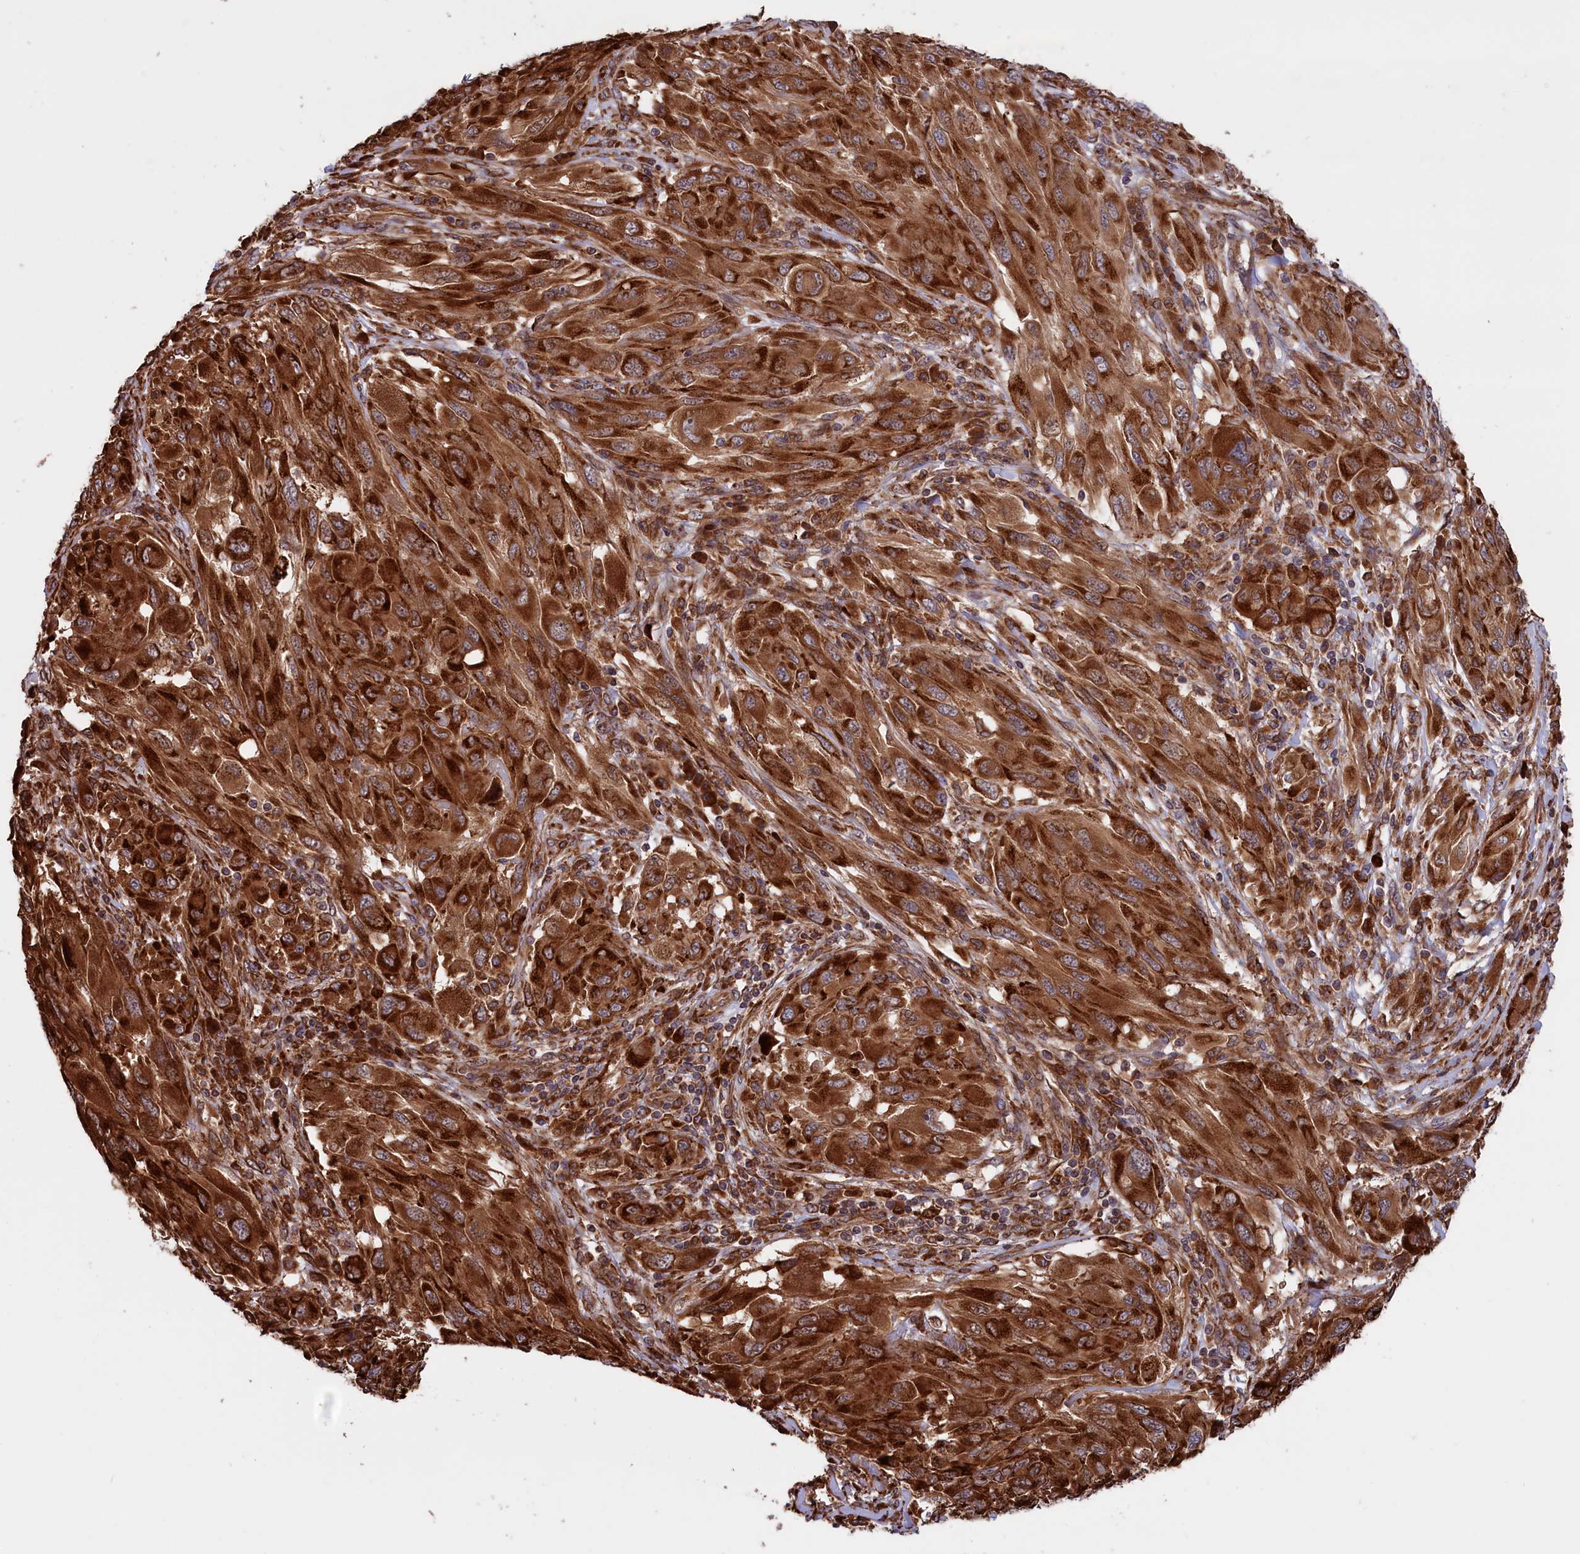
{"staining": {"intensity": "strong", "quantity": ">75%", "location": "cytoplasmic/membranous"}, "tissue": "melanoma", "cell_type": "Tumor cells", "image_type": "cancer", "snomed": [{"axis": "morphology", "description": "Malignant melanoma, NOS"}, {"axis": "topography", "description": "Skin"}], "caption": "Malignant melanoma stained with a protein marker reveals strong staining in tumor cells.", "gene": "PLA2G4C", "patient": {"sex": "female", "age": 91}}